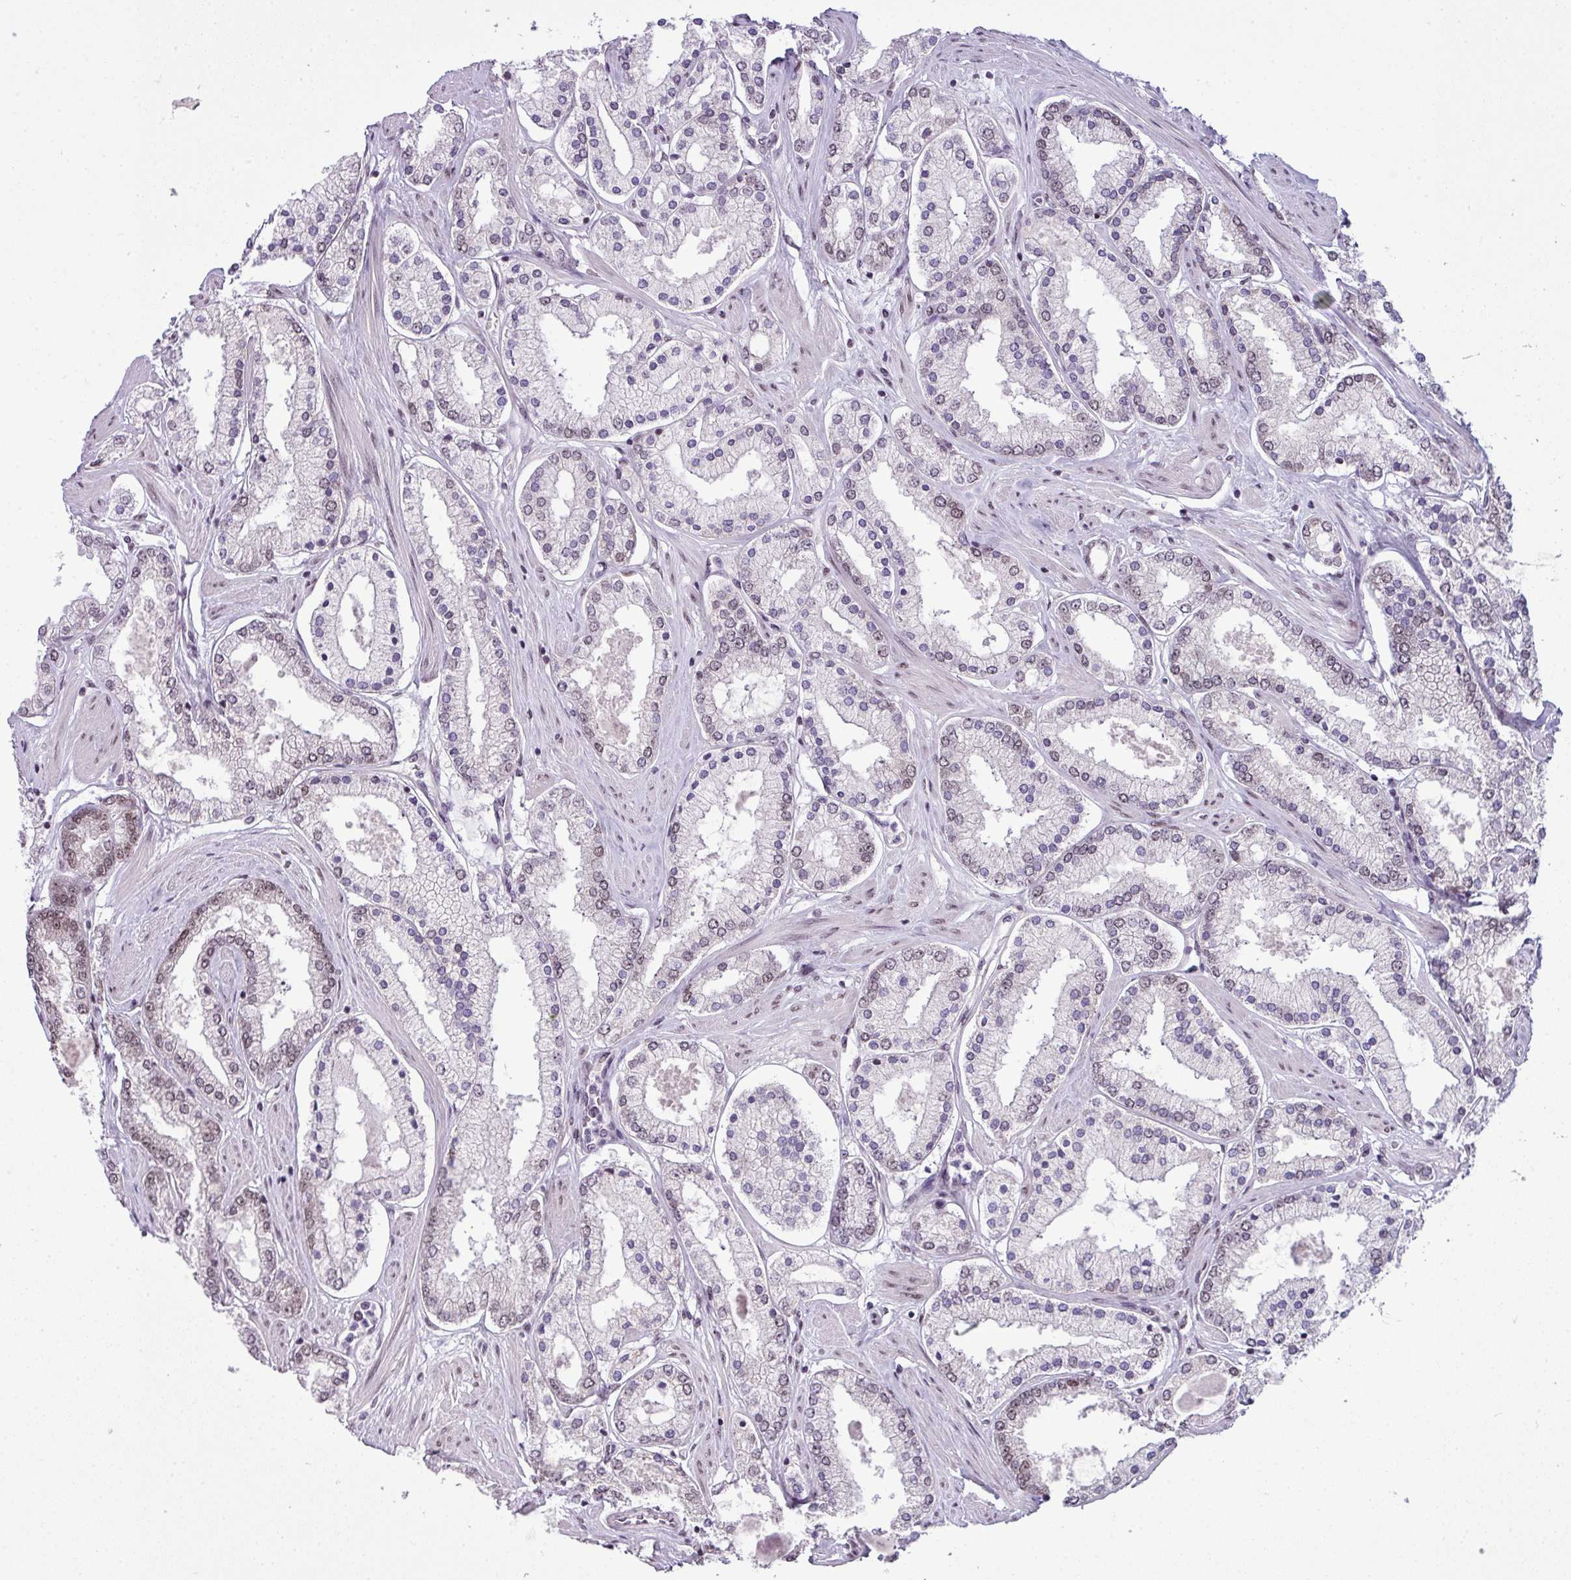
{"staining": {"intensity": "weak", "quantity": "25%-75%", "location": "nuclear"}, "tissue": "prostate cancer", "cell_type": "Tumor cells", "image_type": "cancer", "snomed": [{"axis": "morphology", "description": "Adenocarcinoma, Low grade"}, {"axis": "topography", "description": "Prostate"}], "caption": "Immunohistochemistry (DAB (3,3'-diaminobenzidine)) staining of human prostate cancer (low-grade adenocarcinoma) displays weak nuclear protein positivity in approximately 25%-75% of tumor cells. The staining is performed using DAB brown chromogen to label protein expression. The nuclei are counter-stained blue using hematoxylin.", "gene": "ARL6IP4", "patient": {"sex": "male", "age": 42}}